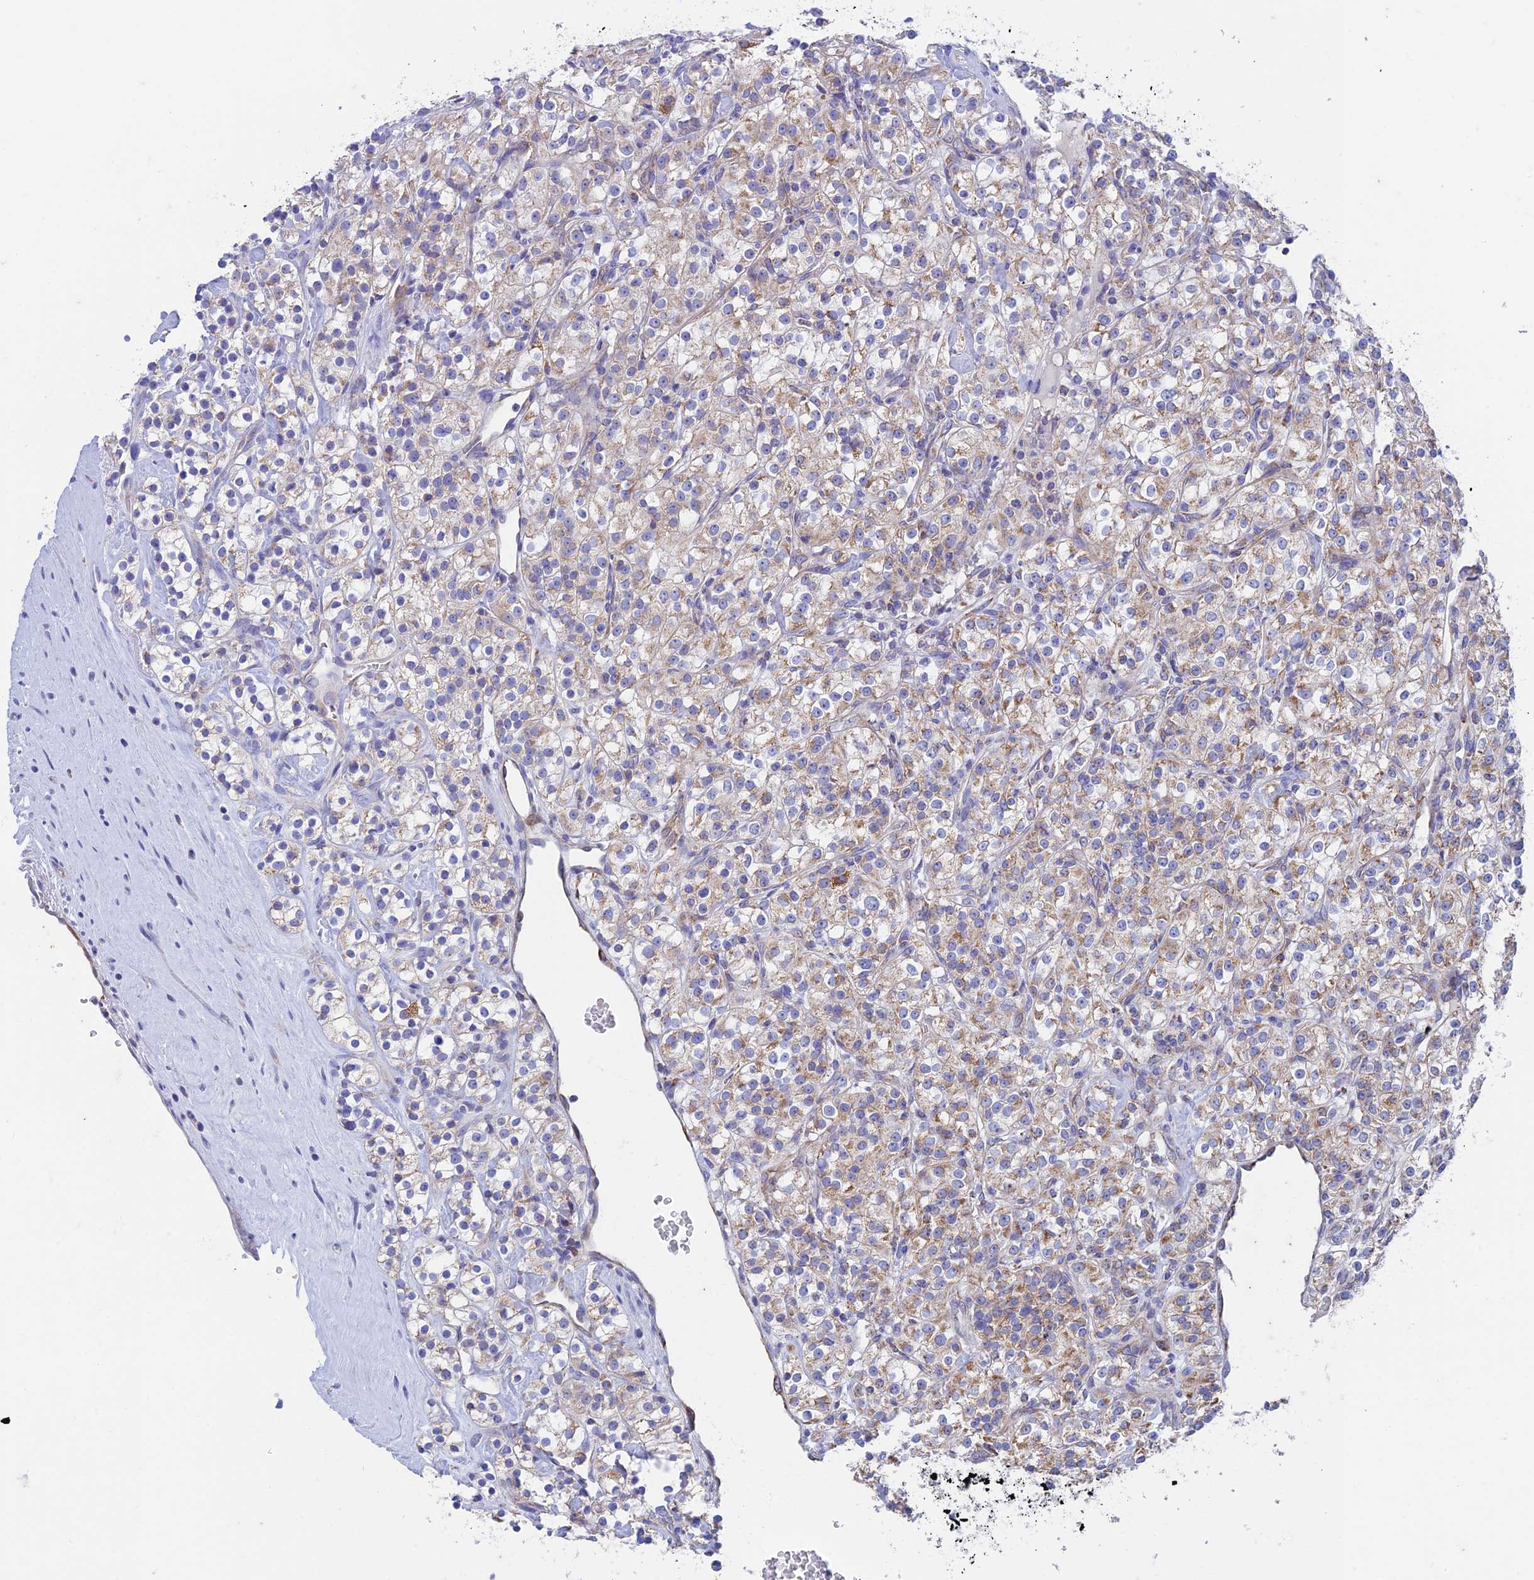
{"staining": {"intensity": "weak", "quantity": "25%-75%", "location": "cytoplasmic/membranous"}, "tissue": "renal cancer", "cell_type": "Tumor cells", "image_type": "cancer", "snomed": [{"axis": "morphology", "description": "Adenocarcinoma, NOS"}, {"axis": "topography", "description": "Kidney"}], "caption": "This image exhibits renal cancer (adenocarcinoma) stained with immunohistochemistry (IHC) to label a protein in brown. The cytoplasmic/membranous of tumor cells show weak positivity for the protein. Nuclei are counter-stained blue.", "gene": "ZNF181", "patient": {"sex": "male", "age": 77}}